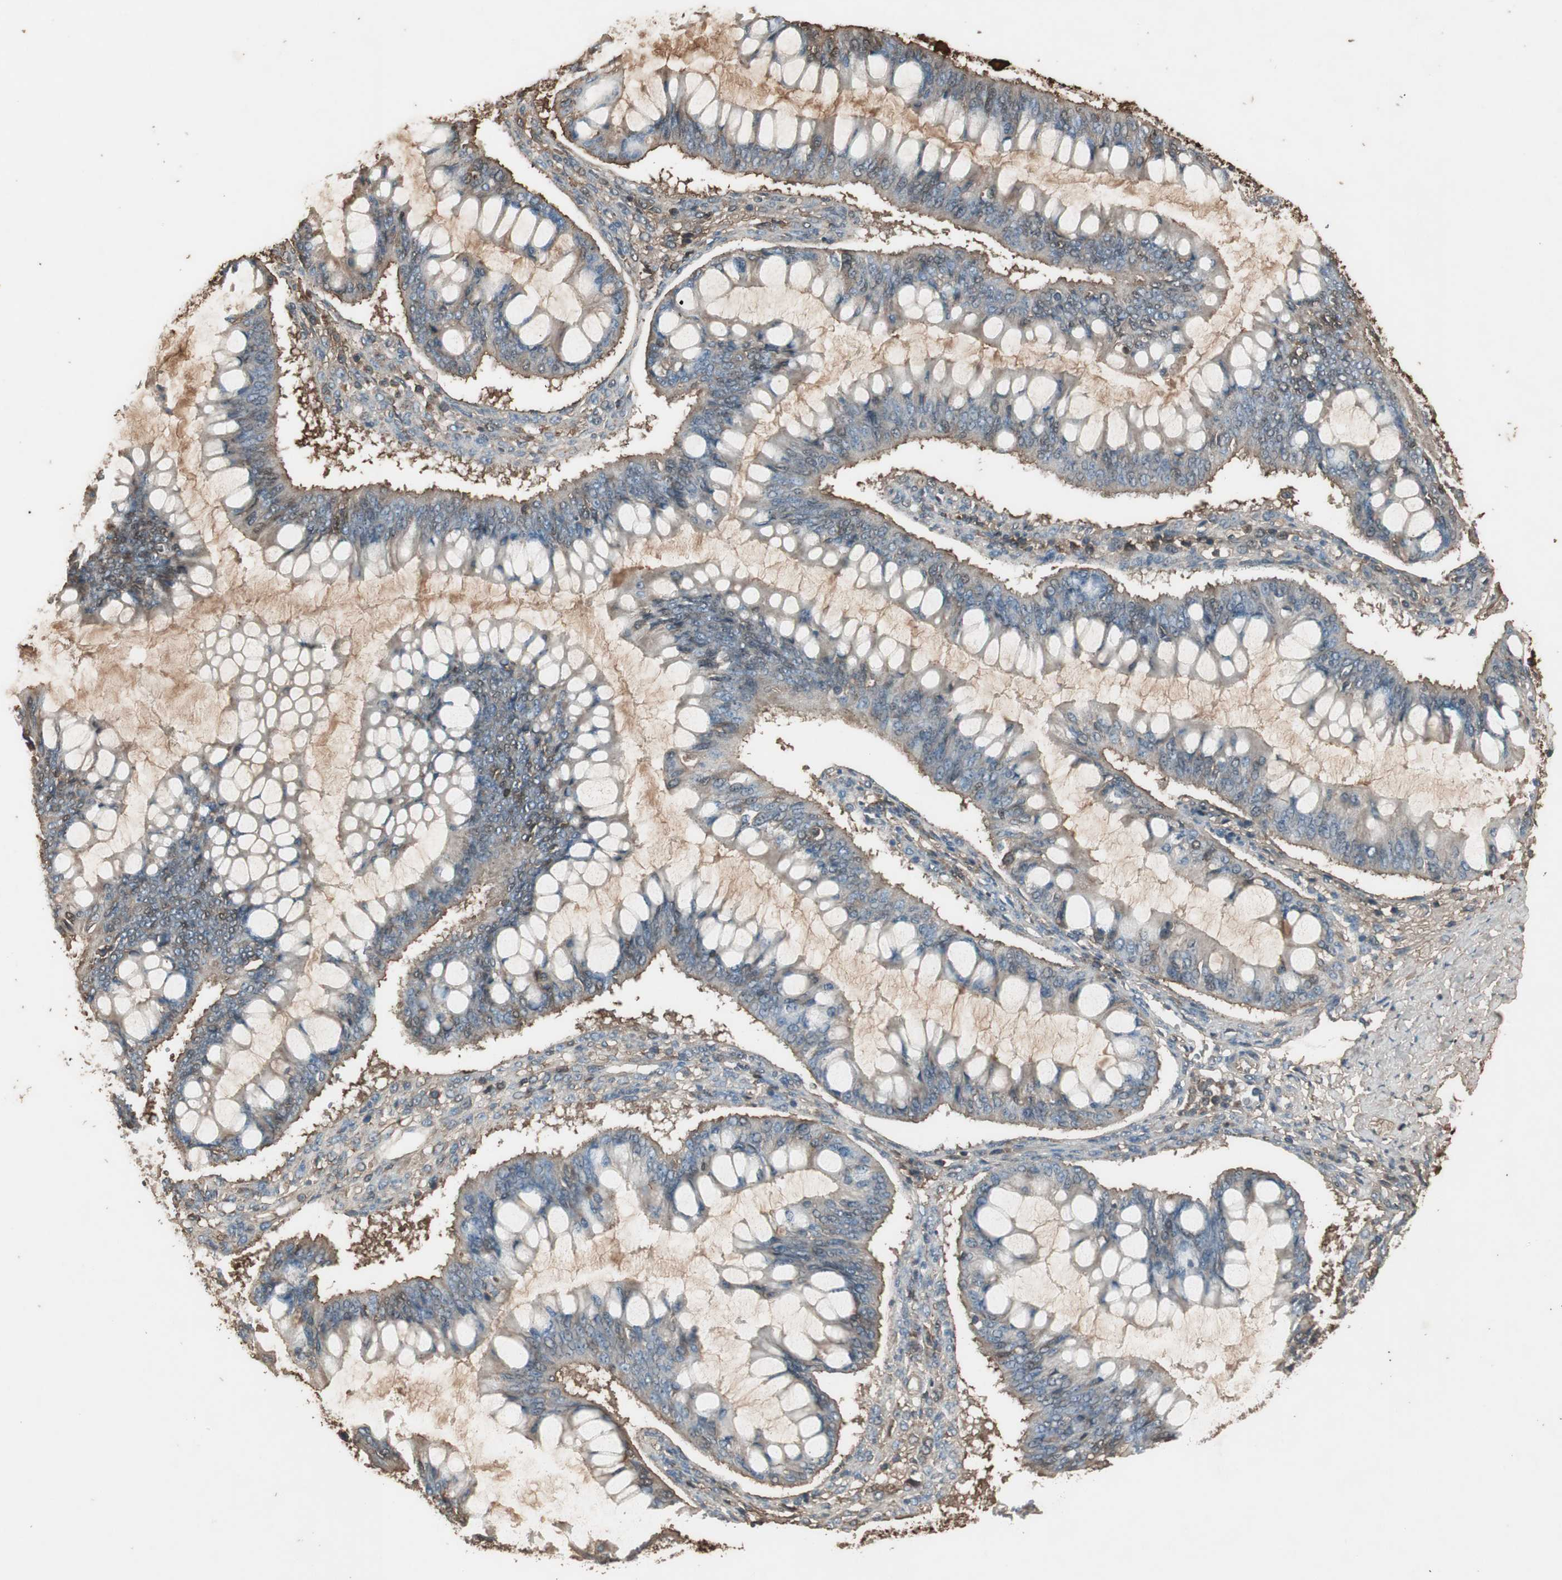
{"staining": {"intensity": "weak", "quantity": ">75%", "location": "cytoplasmic/membranous"}, "tissue": "ovarian cancer", "cell_type": "Tumor cells", "image_type": "cancer", "snomed": [{"axis": "morphology", "description": "Cystadenocarcinoma, mucinous, NOS"}, {"axis": "topography", "description": "Ovary"}], "caption": "A micrograph of ovarian mucinous cystadenocarcinoma stained for a protein reveals weak cytoplasmic/membranous brown staining in tumor cells.", "gene": "MMP14", "patient": {"sex": "female", "age": 73}}